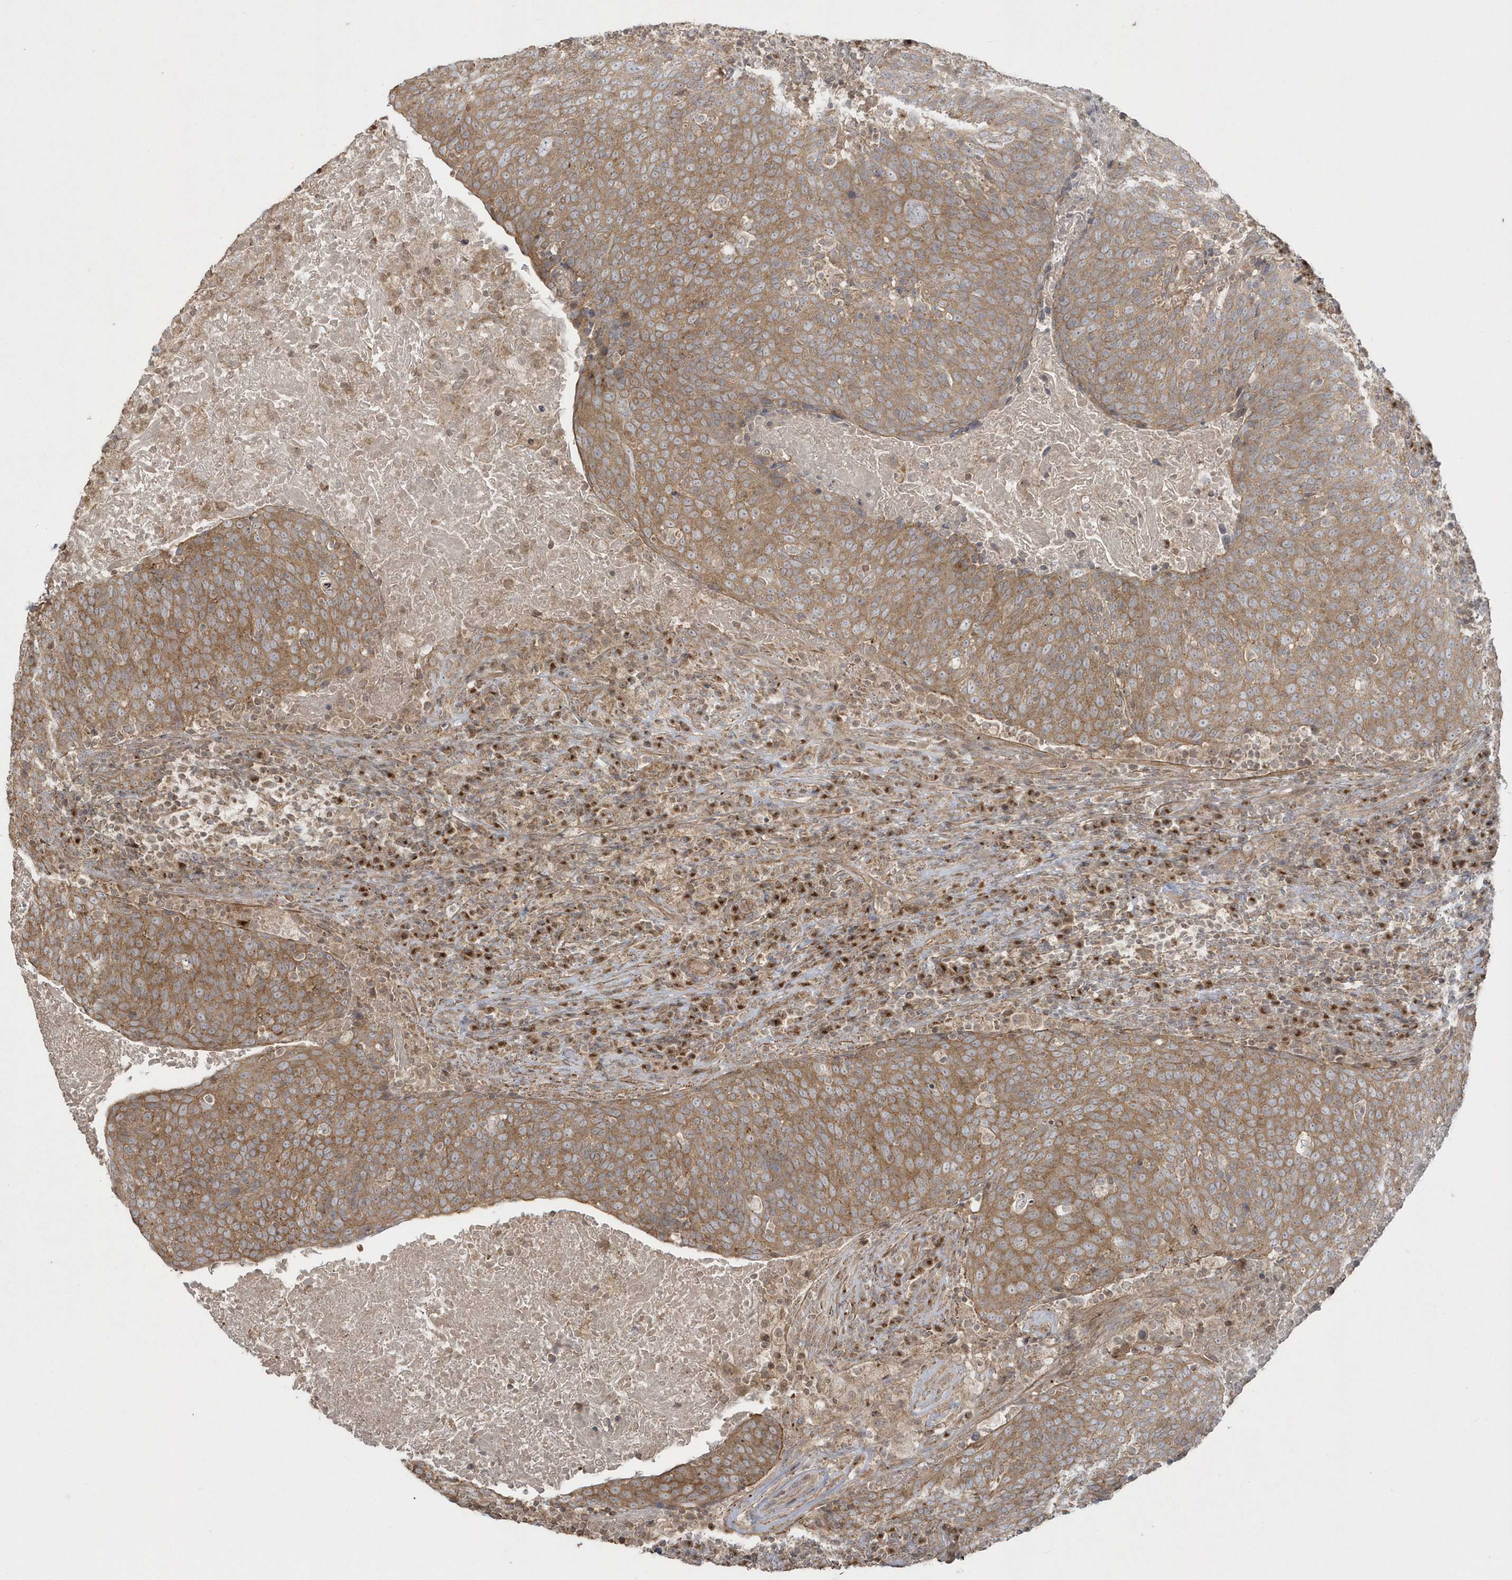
{"staining": {"intensity": "moderate", "quantity": ">75%", "location": "cytoplasmic/membranous"}, "tissue": "head and neck cancer", "cell_type": "Tumor cells", "image_type": "cancer", "snomed": [{"axis": "morphology", "description": "Squamous cell carcinoma, NOS"}, {"axis": "morphology", "description": "Squamous cell carcinoma, metastatic, NOS"}, {"axis": "topography", "description": "Lymph node"}, {"axis": "topography", "description": "Head-Neck"}], "caption": "Immunohistochemical staining of head and neck cancer (metastatic squamous cell carcinoma) shows moderate cytoplasmic/membranous protein expression in approximately >75% of tumor cells.", "gene": "ARMC8", "patient": {"sex": "male", "age": 62}}